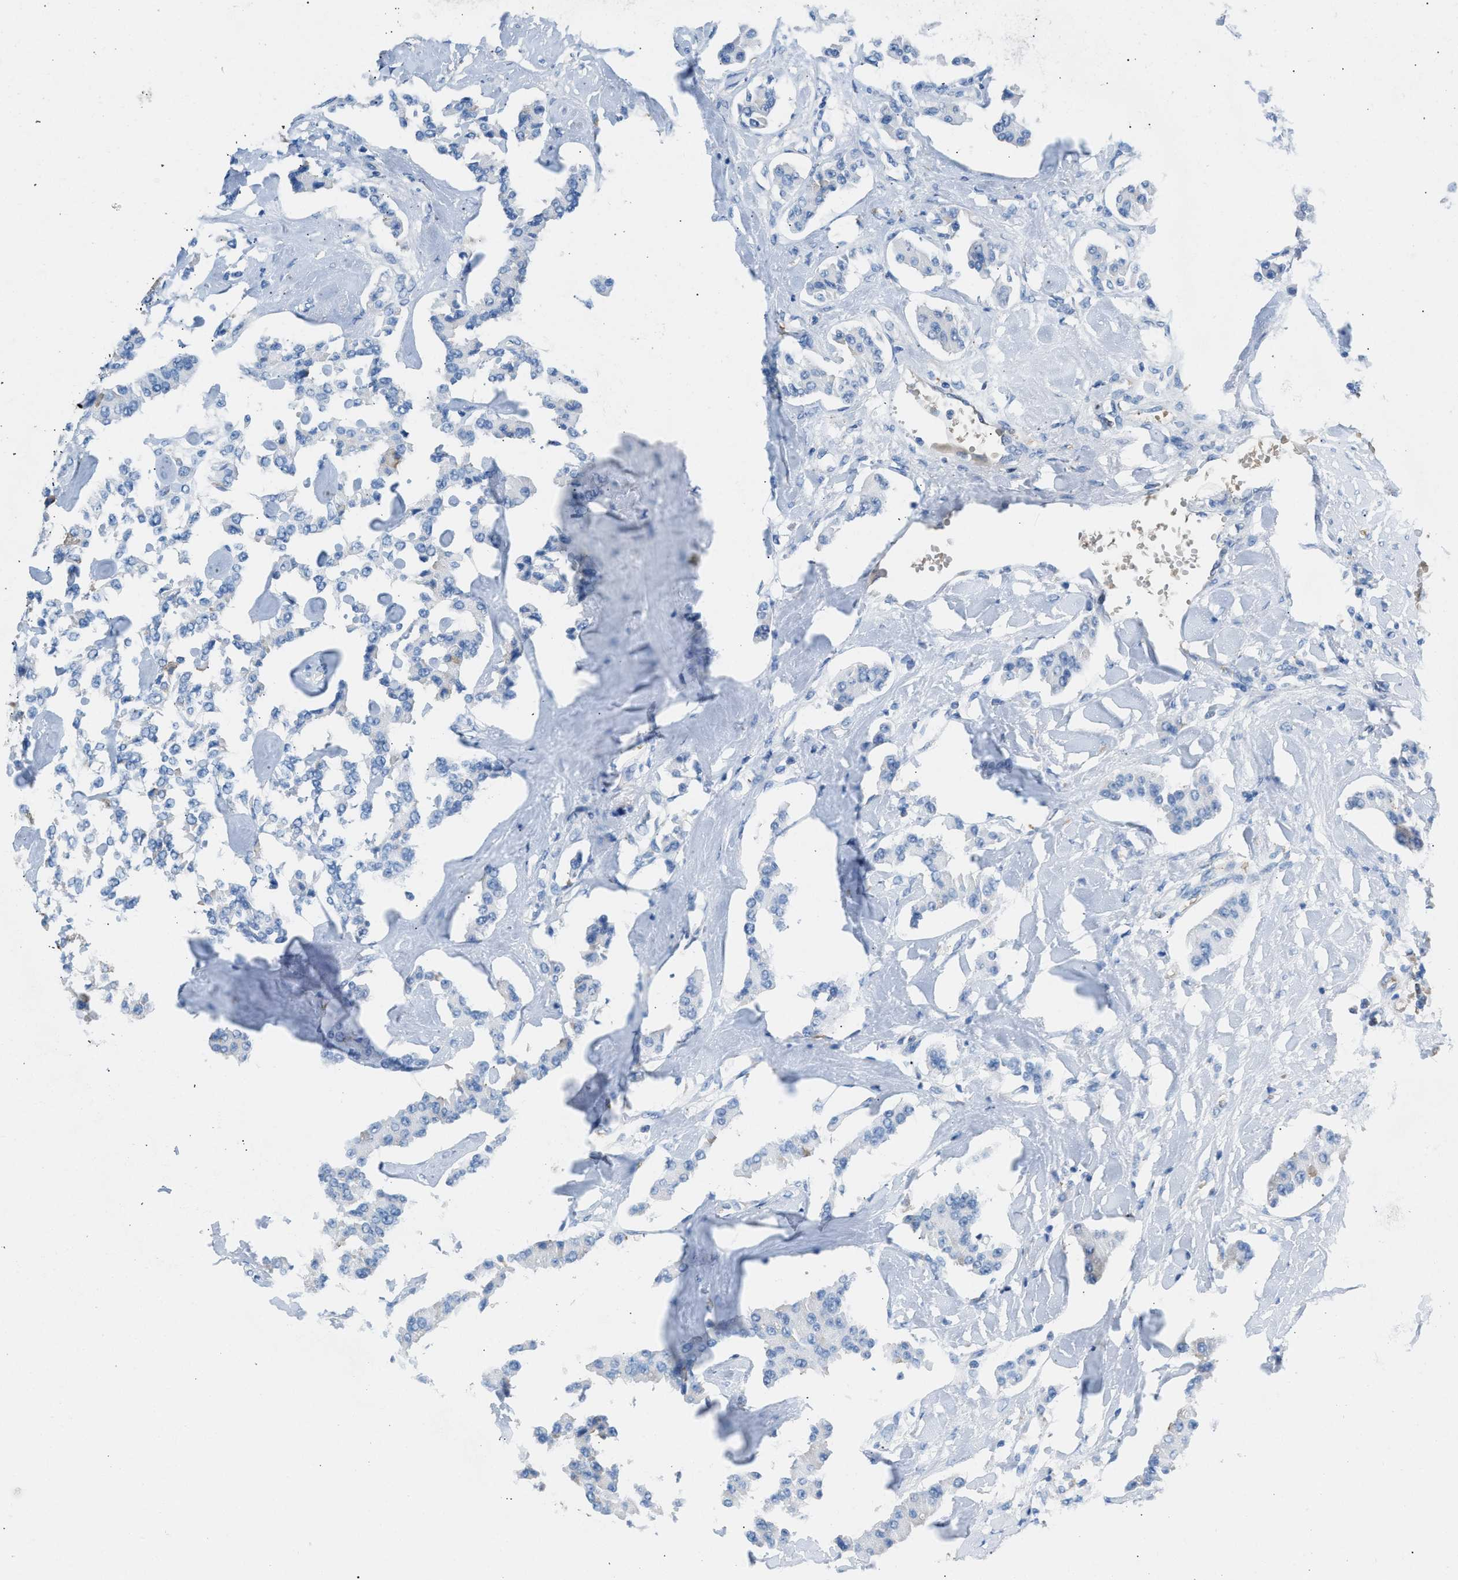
{"staining": {"intensity": "negative", "quantity": "none", "location": "none"}, "tissue": "carcinoid", "cell_type": "Tumor cells", "image_type": "cancer", "snomed": [{"axis": "morphology", "description": "Carcinoid, malignant, NOS"}, {"axis": "topography", "description": "Pancreas"}], "caption": "This is an IHC photomicrograph of human carcinoid (malignant). There is no staining in tumor cells.", "gene": "CA3", "patient": {"sex": "male", "age": 41}}